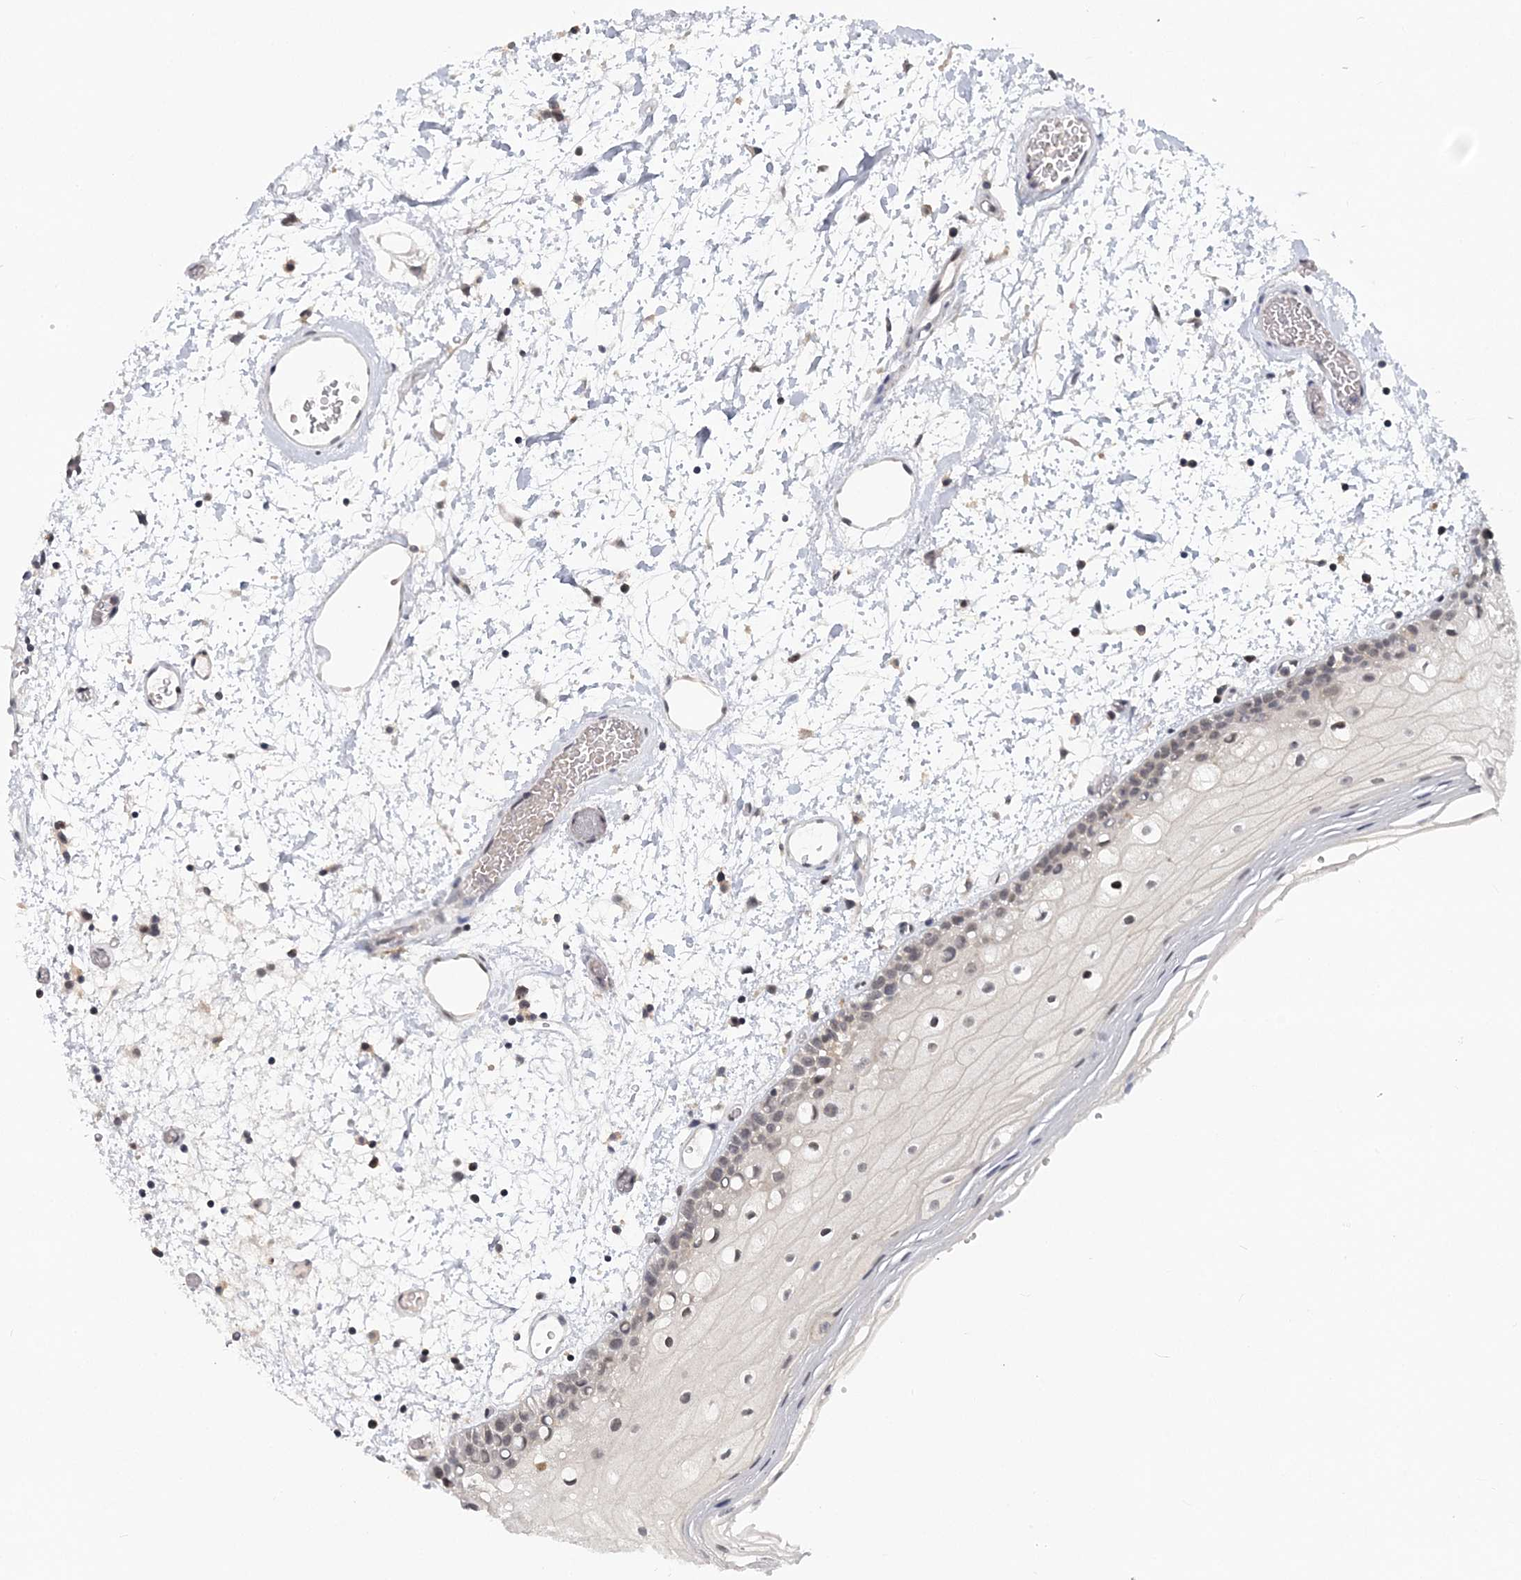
{"staining": {"intensity": "weak", "quantity": "<25%", "location": "cytoplasmic/membranous,nuclear"}, "tissue": "oral mucosa", "cell_type": "Squamous epithelial cells", "image_type": "normal", "snomed": [{"axis": "morphology", "description": "Normal tissue, NOS"}, {"axis": "topography", "description": "Oral tissue"}], "caption": "A photomicrograph of human oral mucosa is negative for staining in squamous epithelial cells. The staining was performed using DAB (3,3'-diaminobenzidine) to visualize the protein expression in brown, while the nuclei were stained in blue with hematoxylin (Magnification: 20x).", "gene": "HYCC2", "patient": {"sex": "male", "age": 52}}